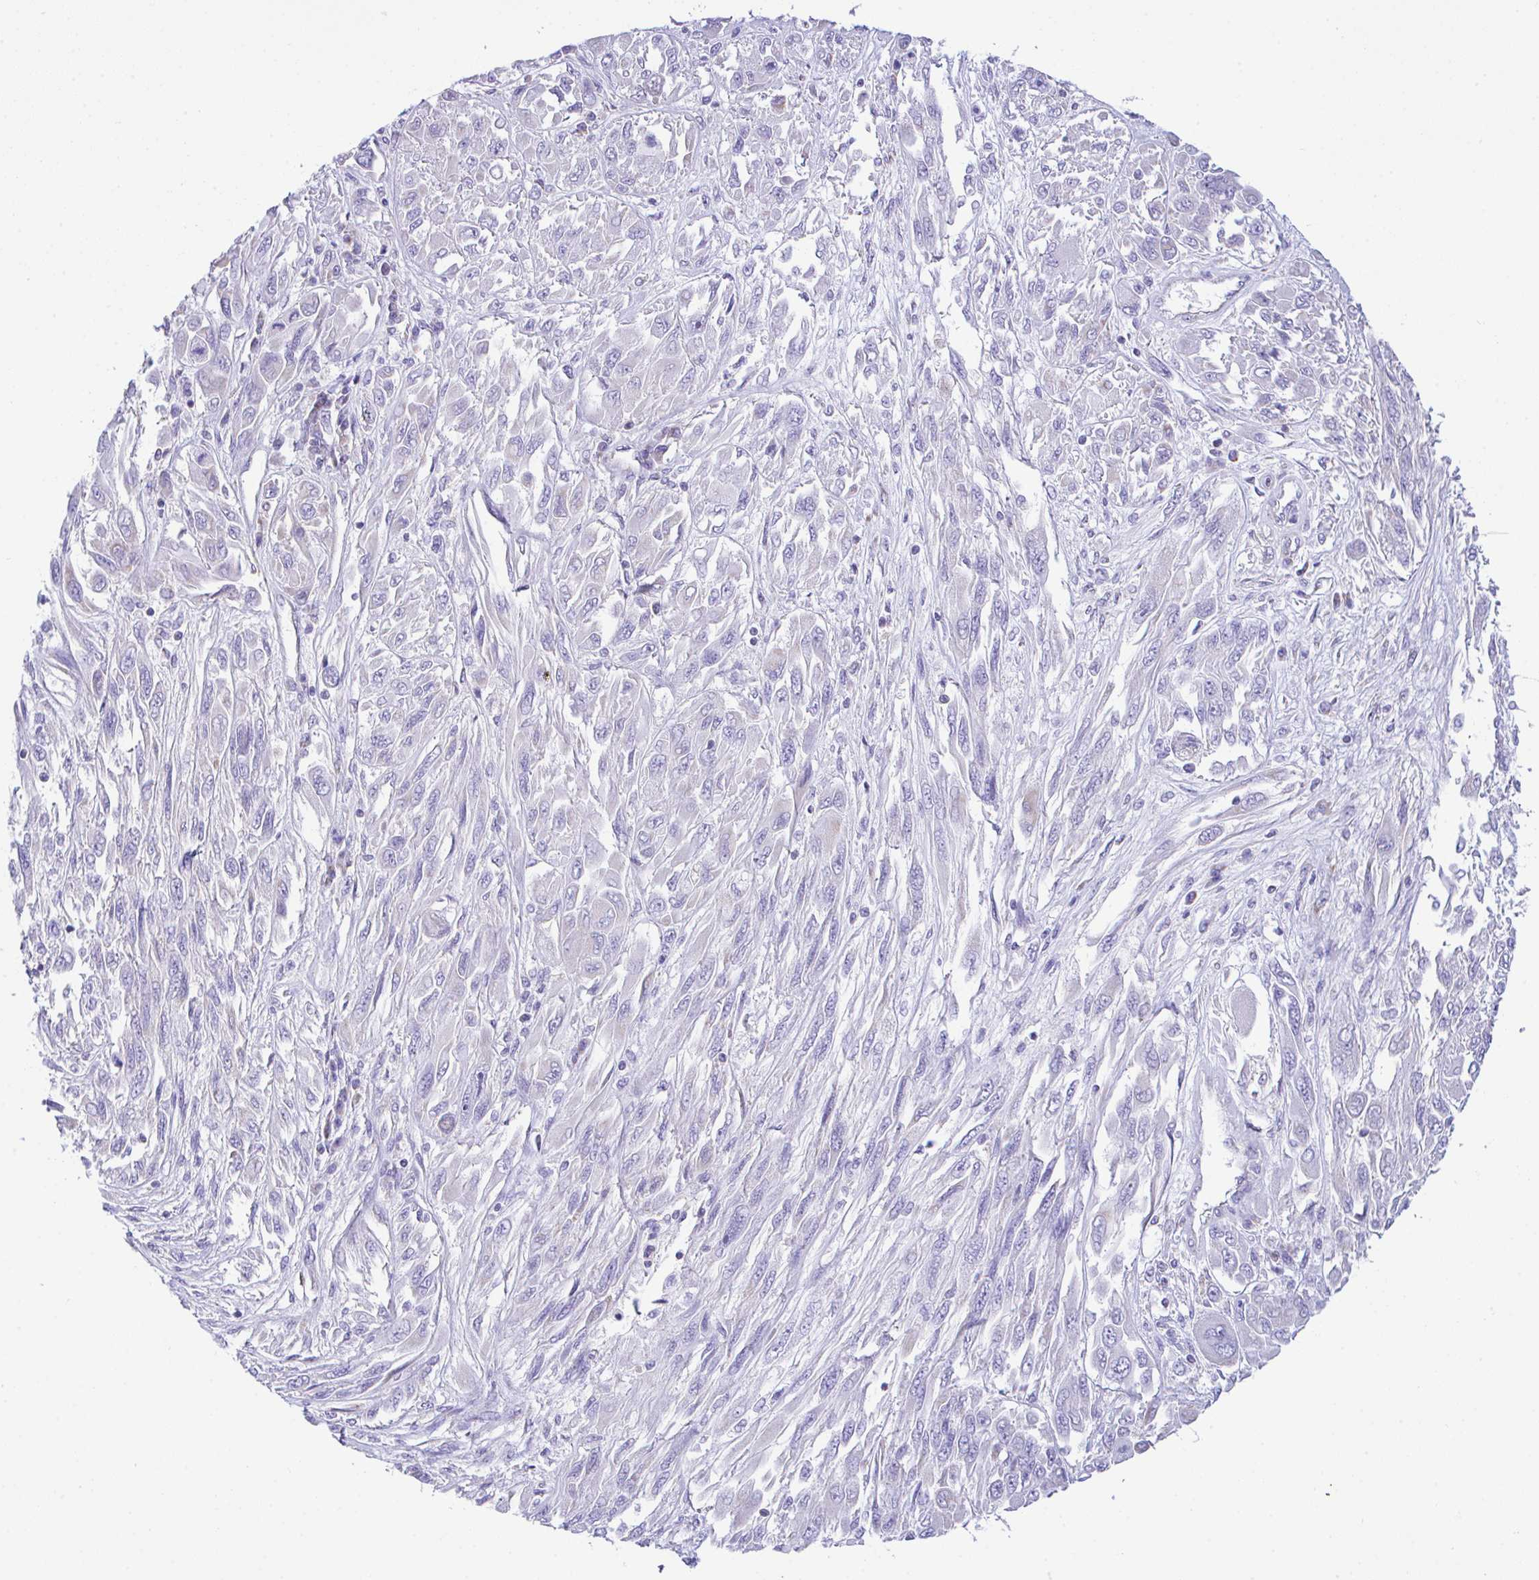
{"staining": {"intensity": "negative", "quantity": "none", "location": "none"}, "tissue": "melanoma", "cell_type": "Tumor cells", "image_type": "cancer", "snomed": [{"axis": "morphology", "description": "Malignant melanoma, NOS"}, {"axis": "topography", "description": "Skin"}], "caption": "The photomicrograph reveals no staining of tumor cells in malignant melanoma.", "gene": "NLRP8", "patient": {"sex": "female", "age": 91}}